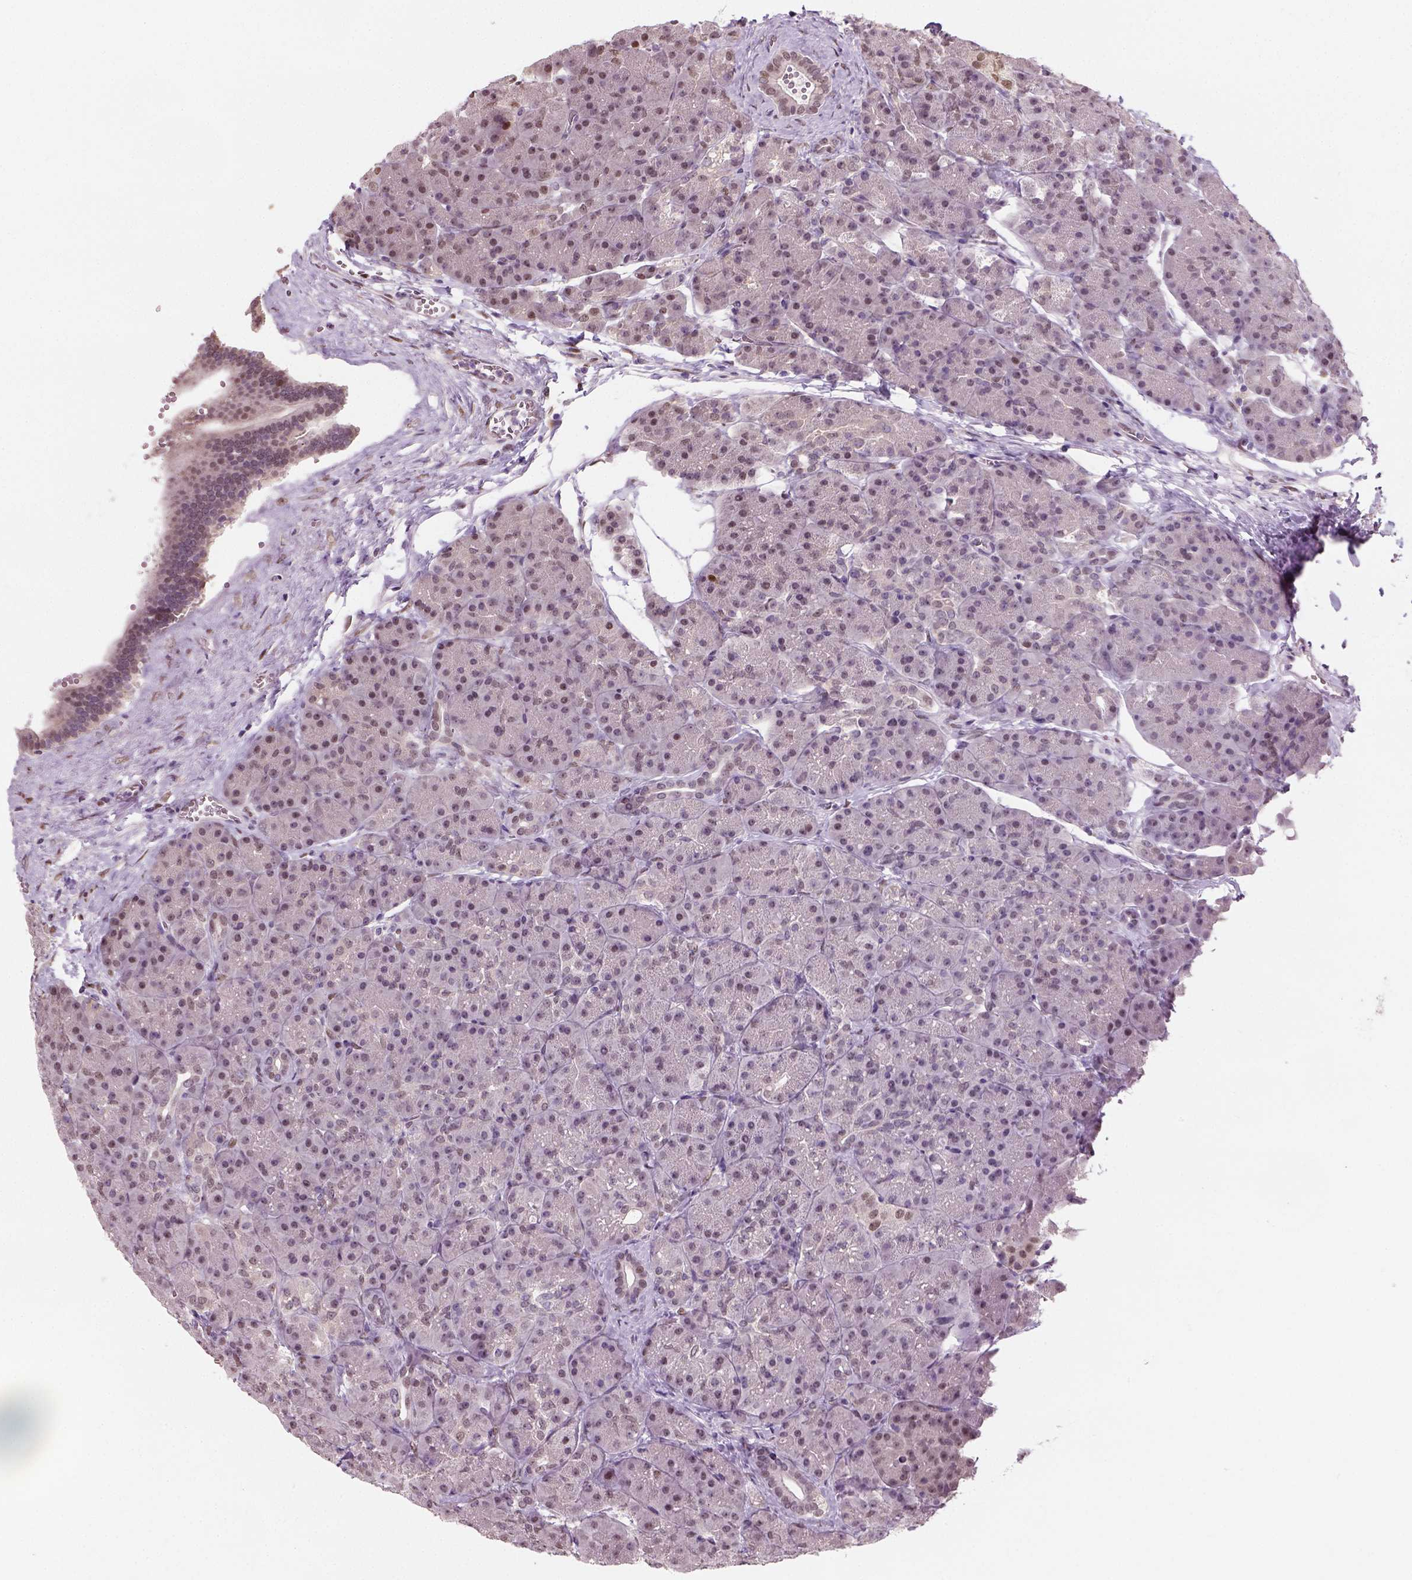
{"staining": {"intensity": "moderate", "quantity": "<25%", "location": "nuclear"}, "tissue": "pancreas", "cell_type": "Exocrine glandular cells", "image_type": "normal", "snomed": [{"axis": "morphology", "description": "Normal tissue, NOS"}, {"axis": "topography", "description": "Pancreas"}], "caption": "This histopathology image exhibits immunohistochemistry staining of unremarkable pancreas, with low moderate nuclear expression in approximately <25% of exocrine glandular cells.", "gene": "C1orf112", "patient": {"sex": "male", "age": 57}}